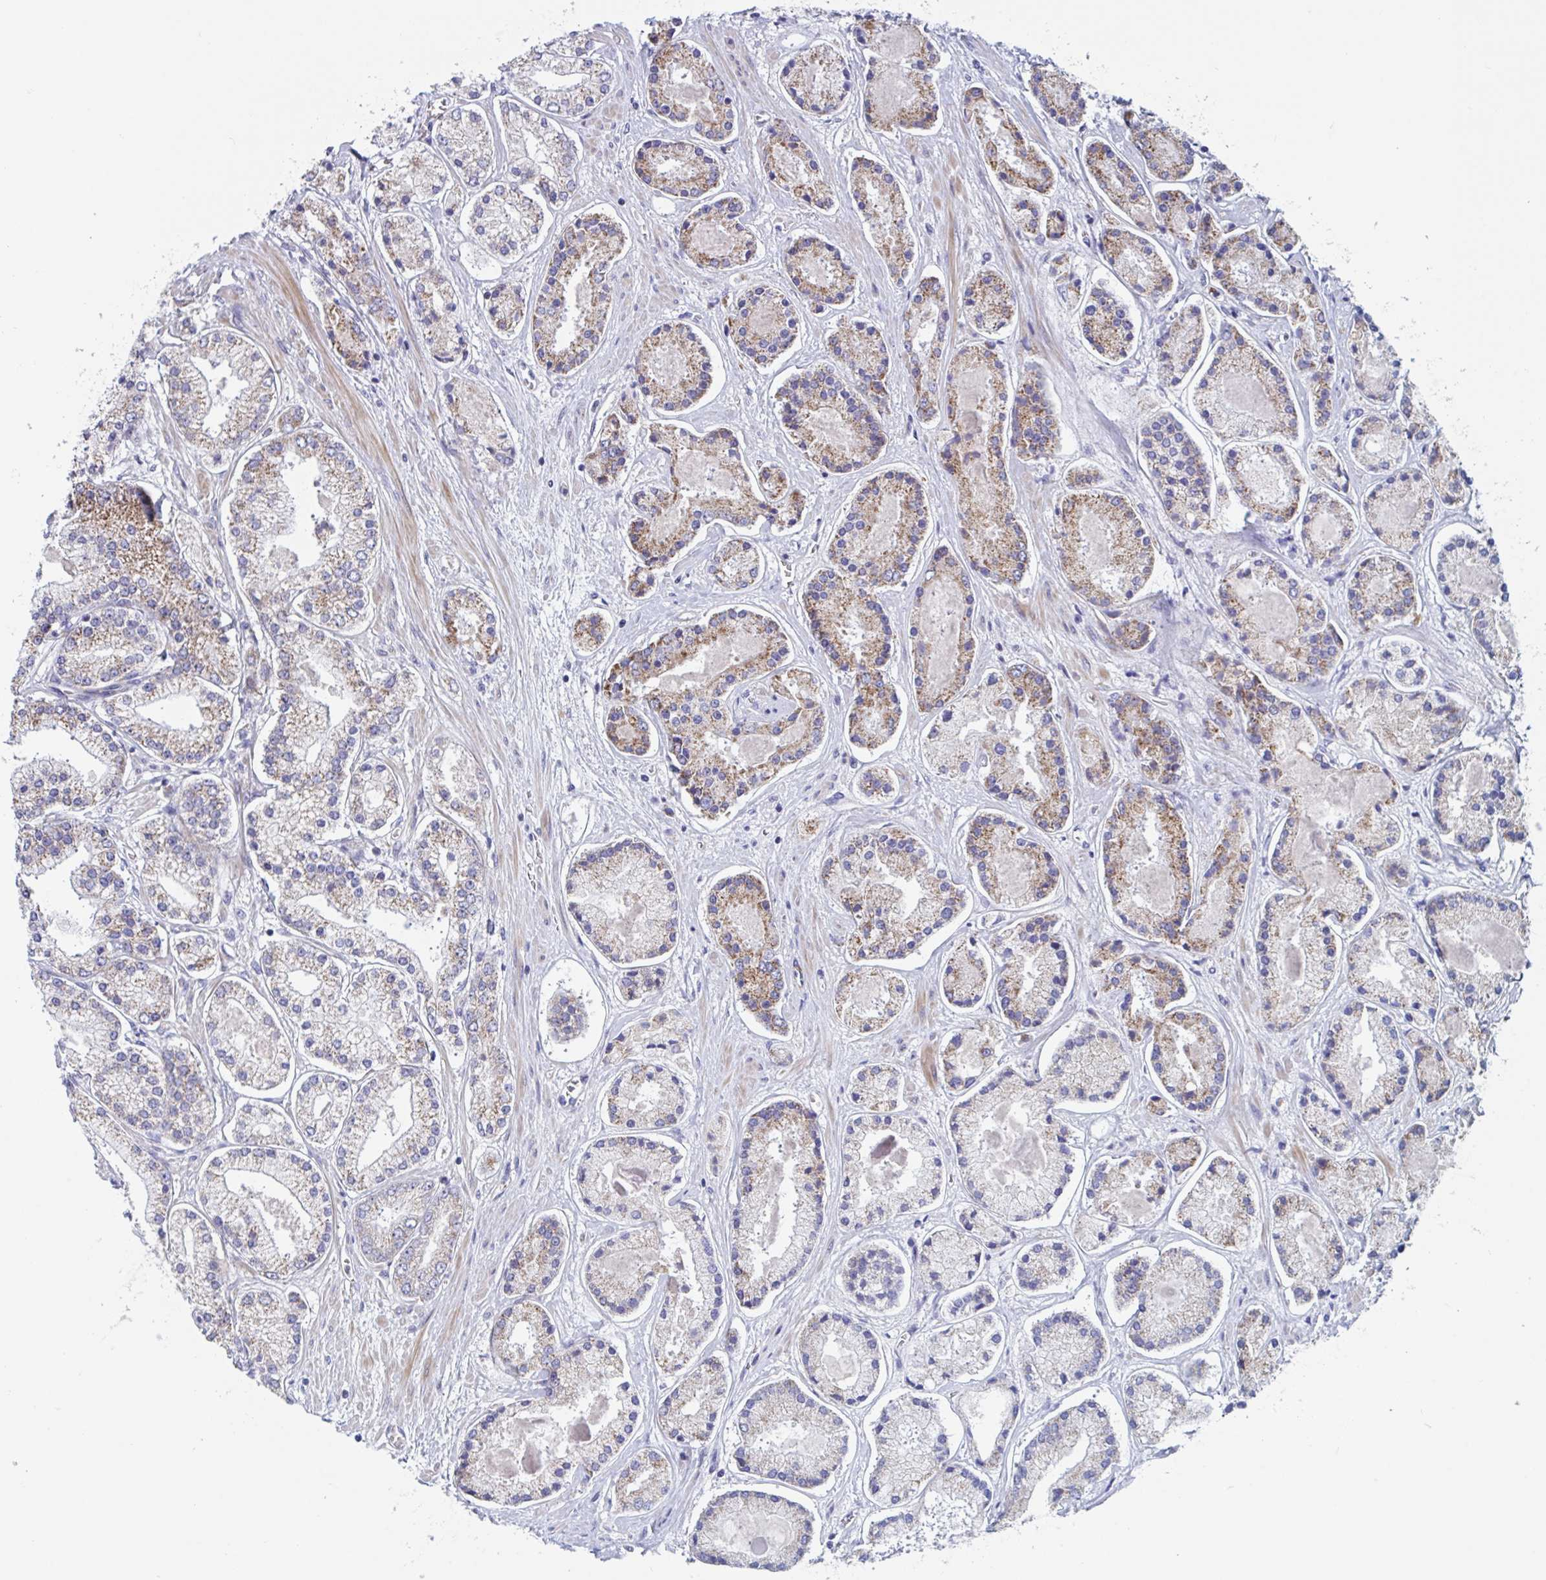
{"staining": {"intensity": "moderate", "quantity": "25%-75%", "location": "cytoplasmic/membranous"}, "tissue": "prostate cancer", "cell_type": "Tumor cells", "image_type": "cancer", "snomed": [{"axis": "morphology", "description": "Adenocarcinoma, High grade"}, {"axis": "topography", "description": "Prostate"}], "caption": "A brown stain shows moderate cytoplasmic/membranous positivity of a protein in human prostate cancer tumor cells.", "gene": "MRPL53", "patient": {"sex": "male", "age": 67}}